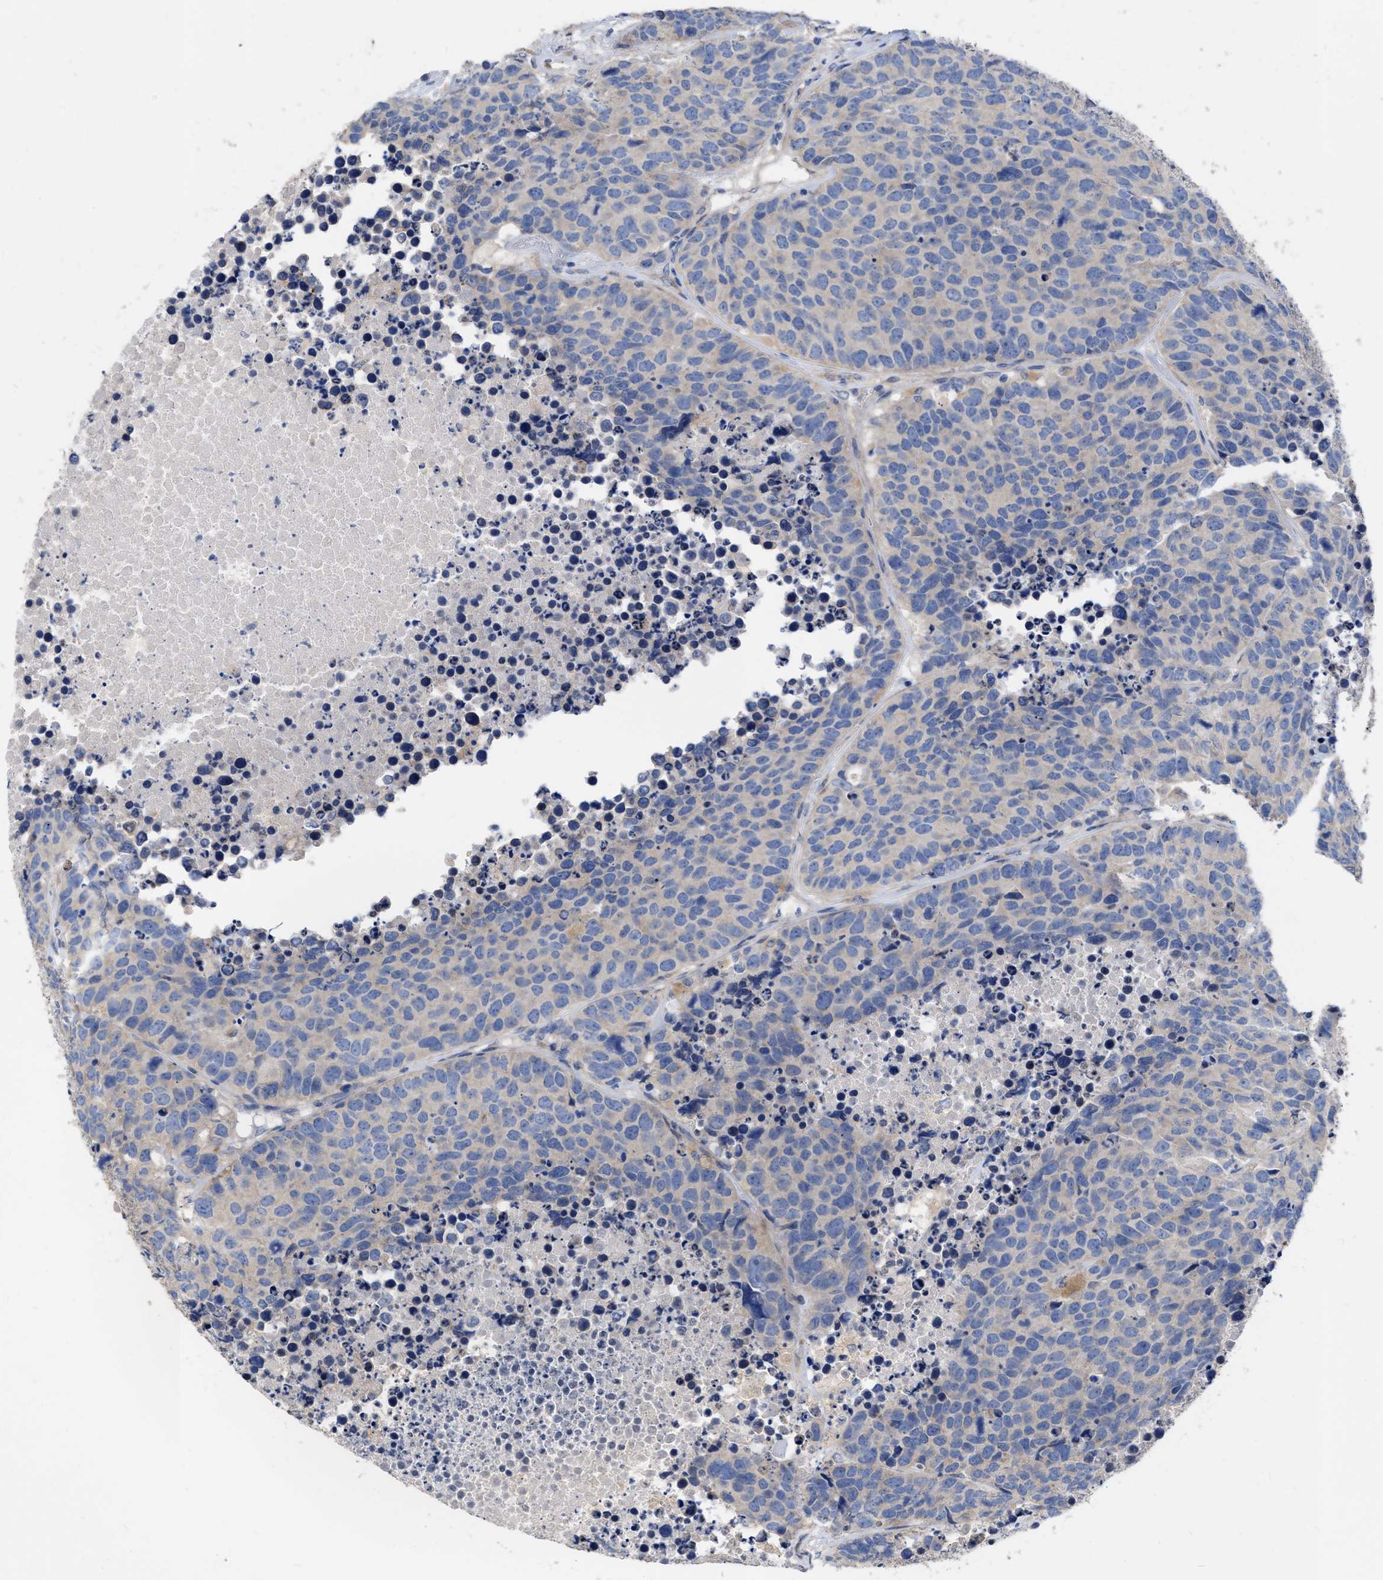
{"staining": {"intensity": "negative", "quantity": "none", "location": "none"}, "tissue": "carcinoid", "cell_type": "Tumor cells", "image_type": "cancer", "snomed": [{"axis": "morphology", "description": "Carcinoid, malignant, NOS"}, {"axis": "topography", "description": "Lung"}], "caption": "Protein analysis of carcinoid demonstrates no significant positivity in tumor cells.", "gene": "MLST8", "patient": {"sex": "male", "age": 60}}